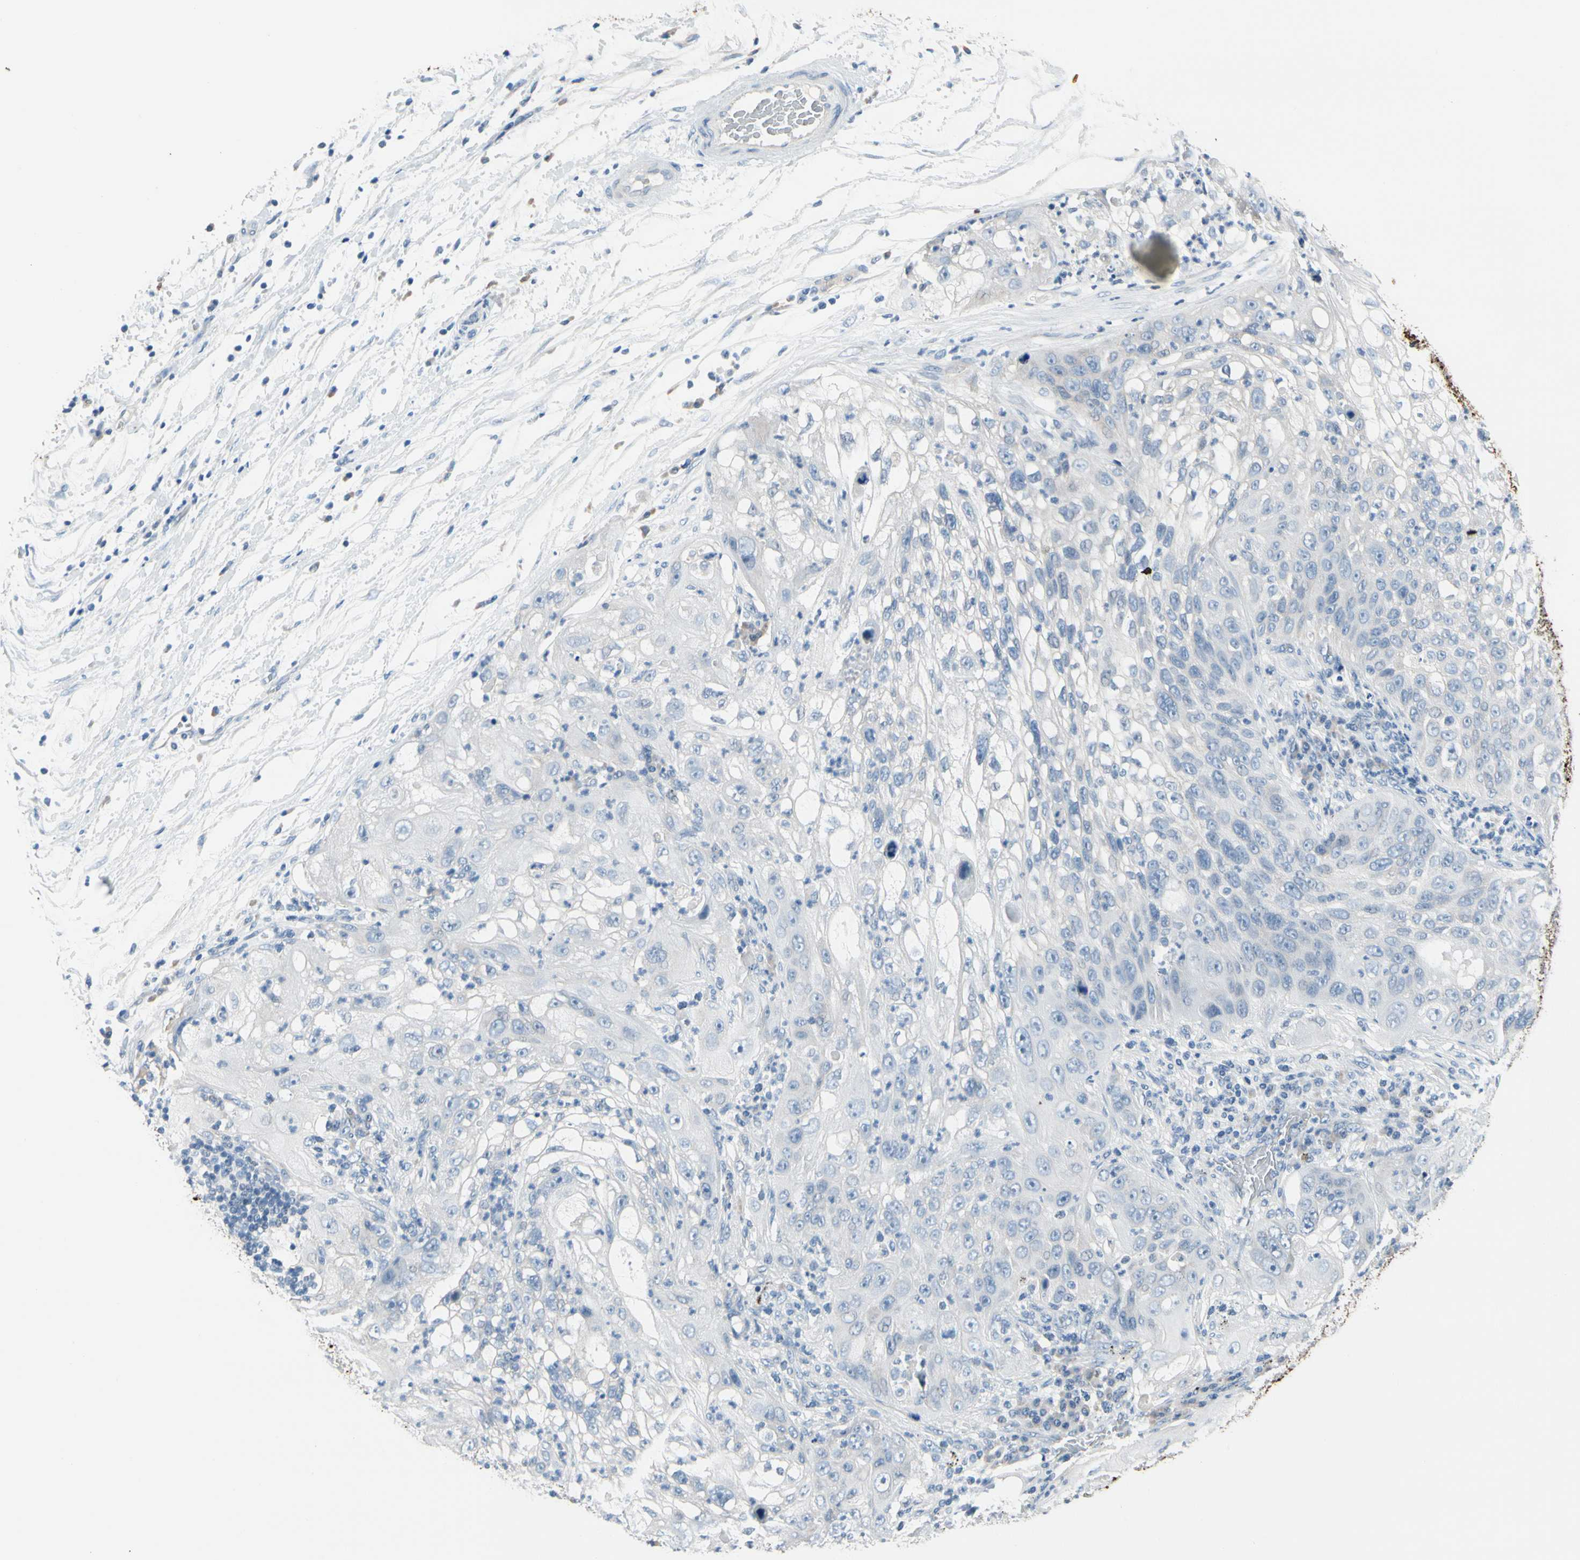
{"staining": {"intensity": "negative", "quantity": "none", "location": "none"}, "tissue": "lung cancer", "cell_type": "Tumor cells", "image_type": "cancer", "snomed": [{"axis": "morphology", "description": "Inflammation, NOS"}, {"axis": "morphology", "description": "Squamous cell carcinoma, NOS"}, {"axis": "topography", "description": "Lymph node"}, {"axis": "topography", "description": "Soft tissue"}, {"axis": "topography", "description": "Lung"}], "caption": "Immunohistochemistry of lung squamous cell carcinoma reveals no staining in tumor cells.", "gene": "MUC5B", "patient": {"sex": "male", "age": 66}}